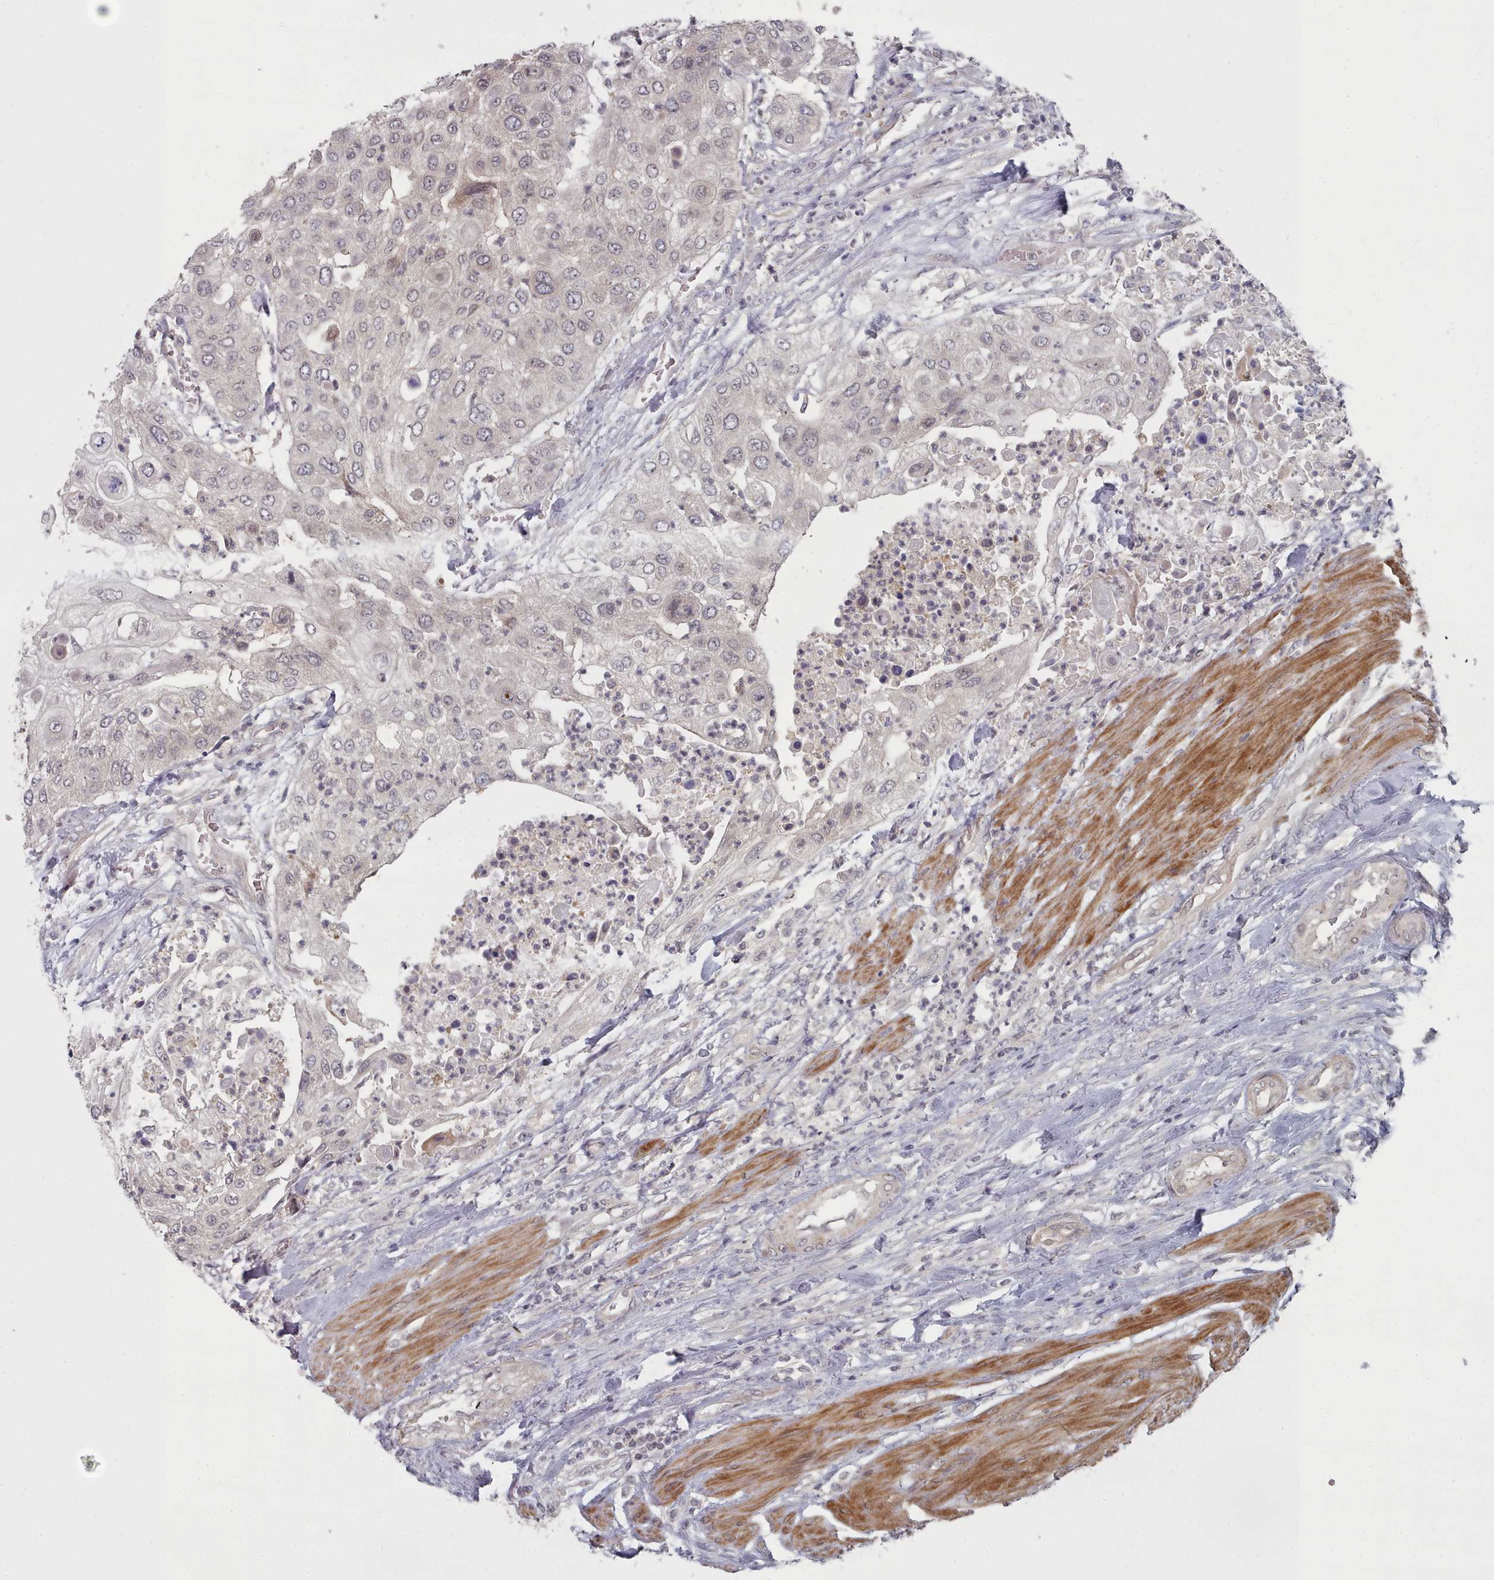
{"staining": {"intensity": "negative", "quantity": "none", "location": "none"}, "tissue": "urothelial cancer", "cell_type": "Tumor cells", "image_type": "cancer", "snomed": [{"axis": "morphology", "description": "Urothelial carcinoma, High grade"}, {"axis": "topography", "description": "Urinary bladder"}], "caption": "A high-resolution photomicrograph shows immunohistochemistry (IHC) staining of urothelial cancer, which reveals no significant expression in tumor cells.", "gene": "HYAL3", "patient": {"sex": "female", "age": 79}}